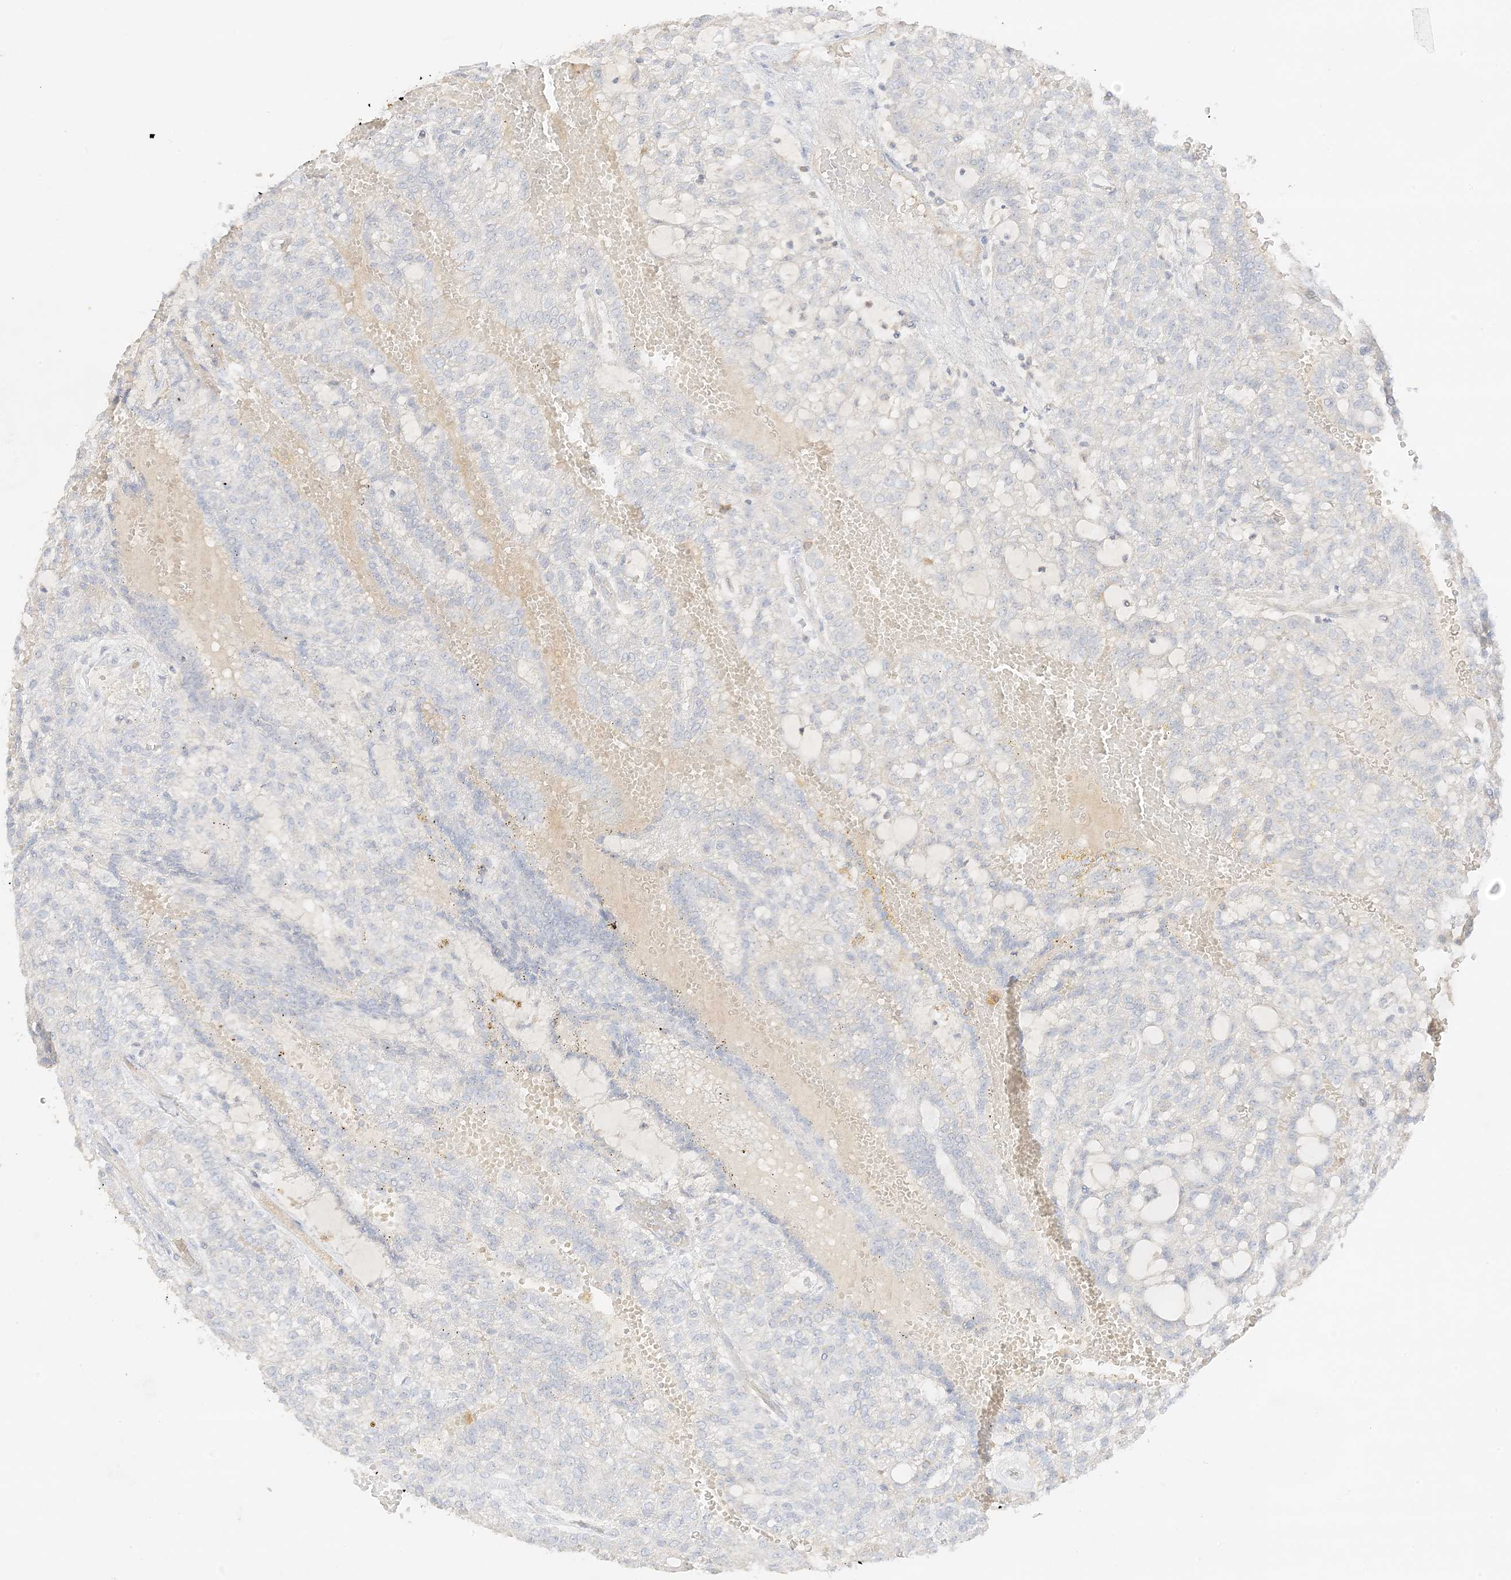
{"staining": {"intensity": "negative", "quantity": "none", "location": "none"}, "tissue": "renal cancer", "cell_type": "Tumor cells", "image_type": "cancer", "snomed": [{"axis": "morphology", "description": "Adenocarcinoma, NOS"}, {"axis": "topography", "description": "Kidney"}], "caption": "The histopathology image displays no significant staining in tumor cells of renal cancer (adenocarcinoma).", "gene": "ZBTB41", "patient": {"sex": "male", "age": 63}}